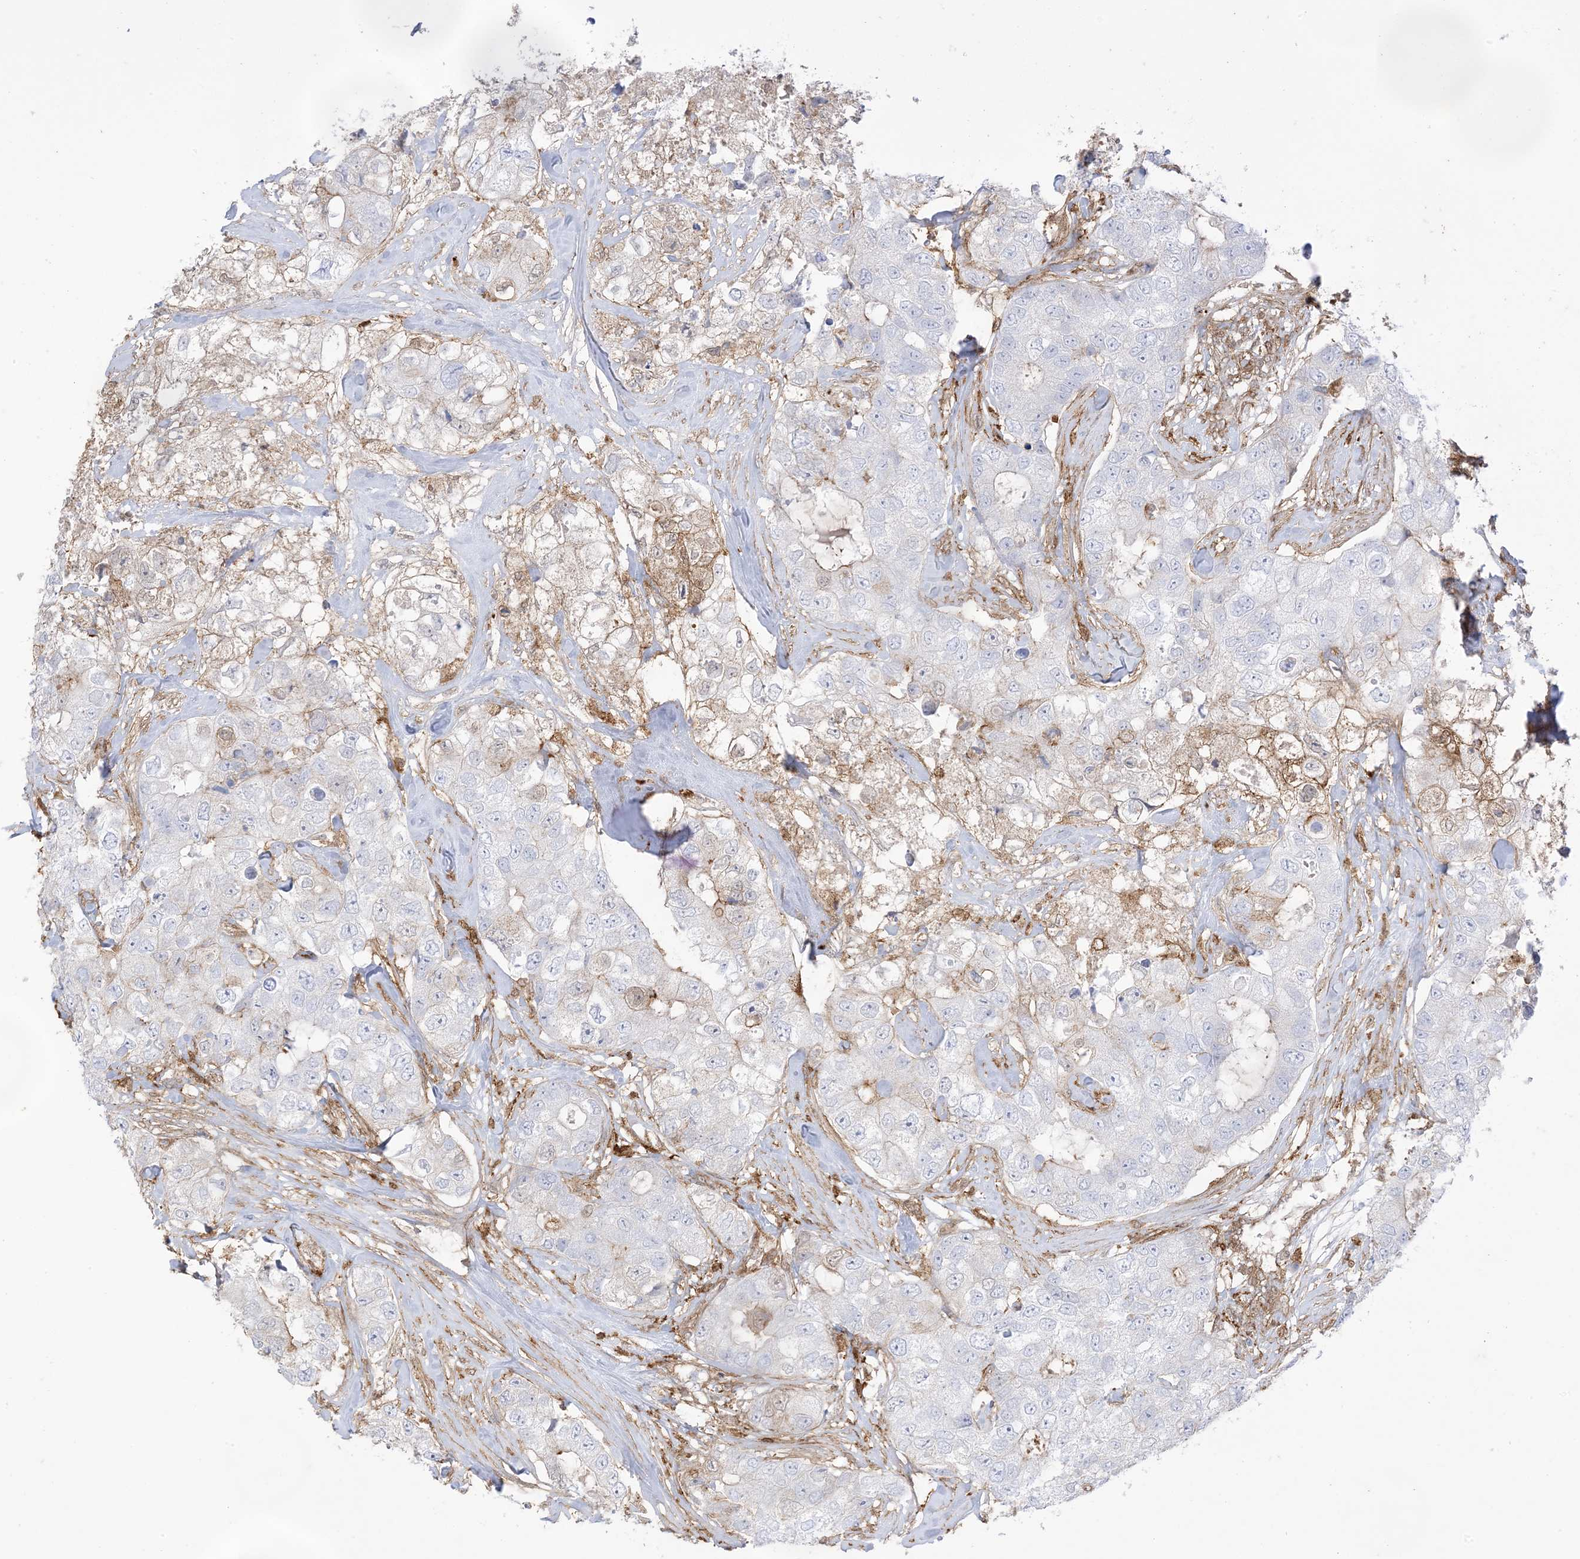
{"staining": {"intensity": "moderate", "quantity": "<25%", "location": "cytoplasmic/membranous"}, "tissue": "breast cancer", "cell_type": "Tumor cells", "image_type": "cancer", "snomed": [{"axis": "morphology", "description": "Duct carcinoma"}, {"axis": "topography", "description": "Breast"}], "caption": "The immunohistochemical stain highlights moderate cytoplasmic/membranous positivity in tumor cells of breast cancer (infiltrating ductal carcinoma) tissue.", "gene": "GSN", "patient": {"sex": "female", "age": 62}}